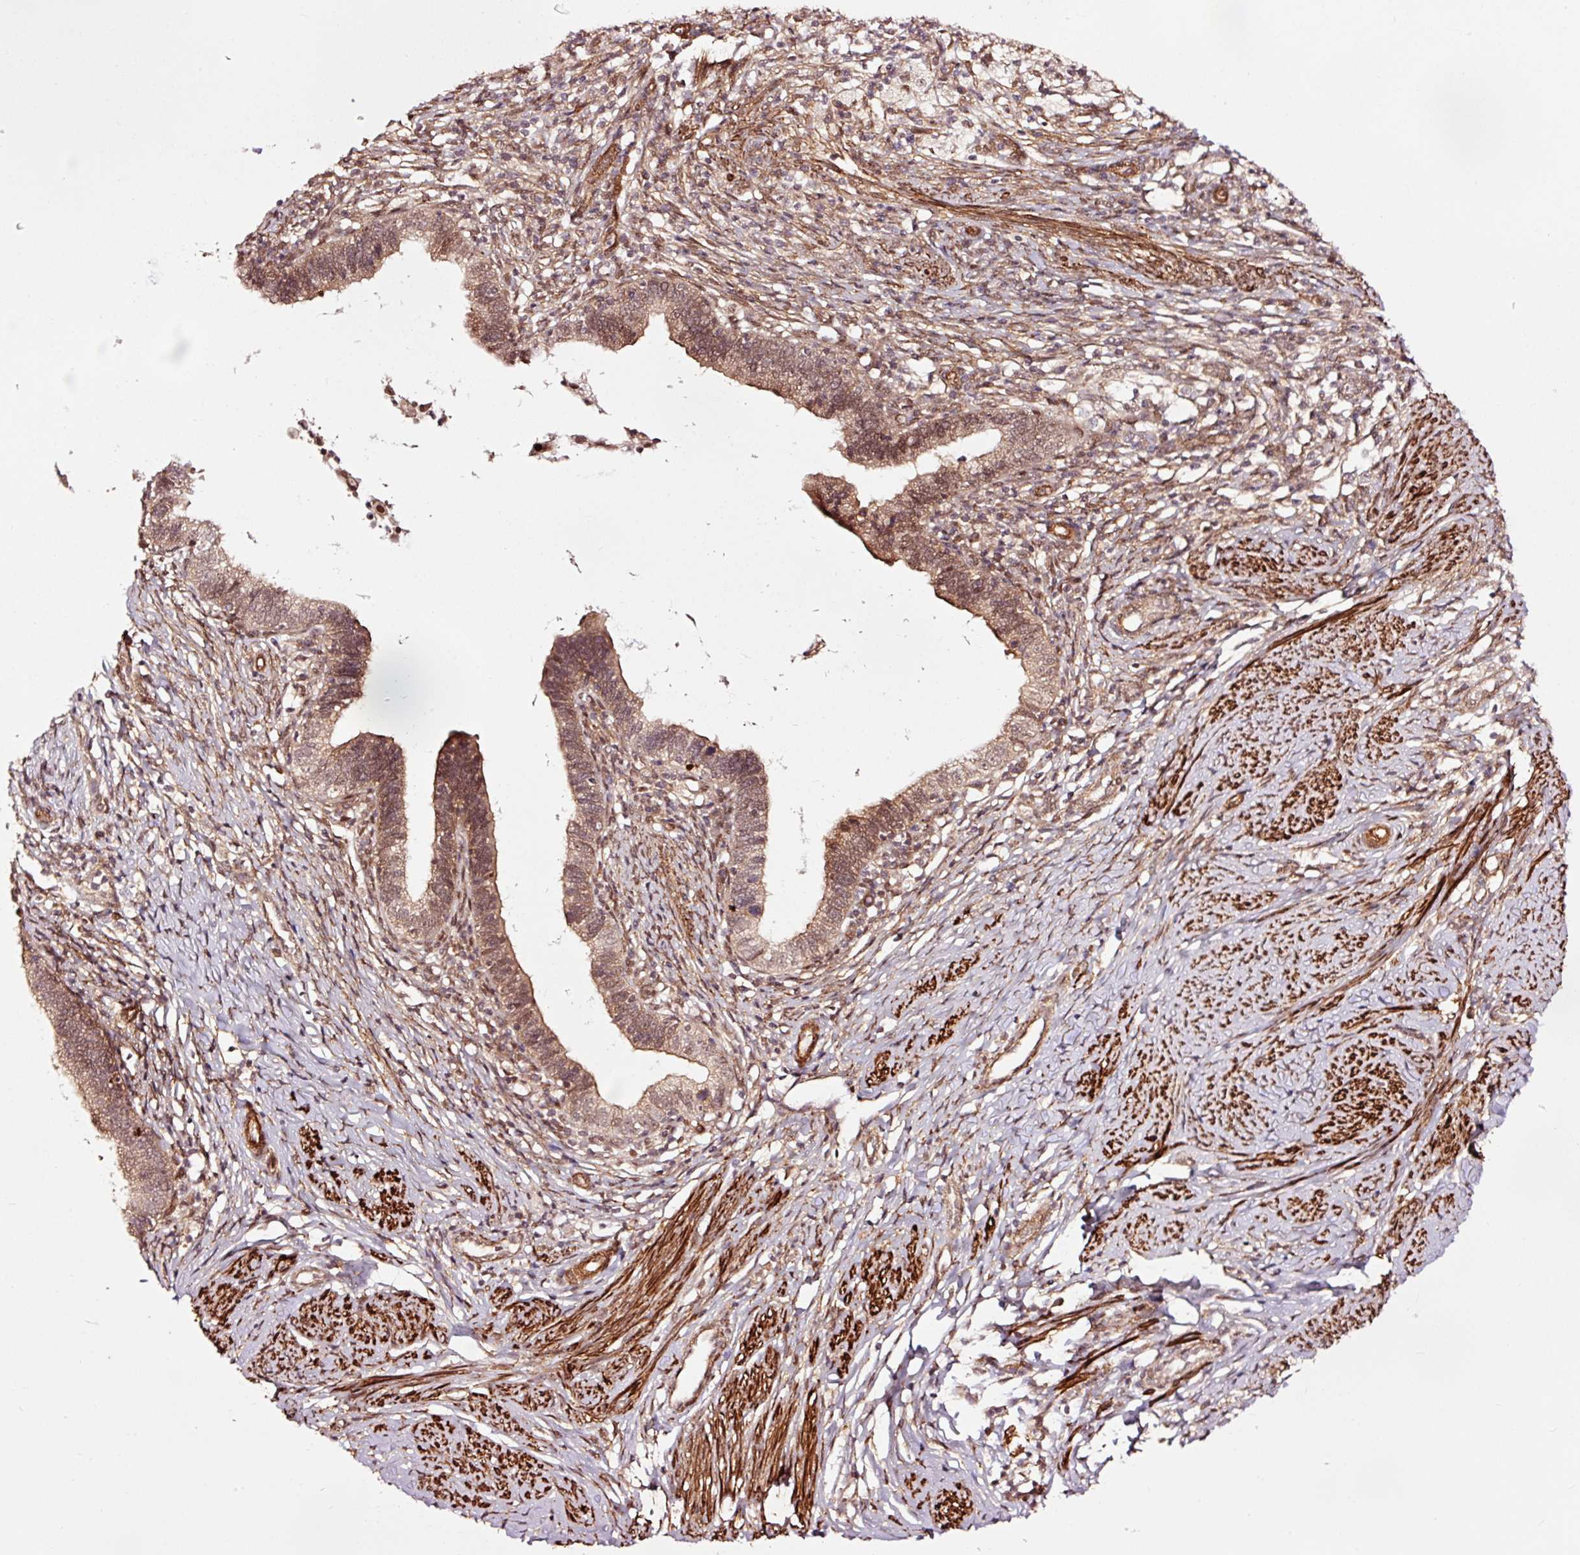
{"staining": {"intensity": "moderate", "quantity": ">75%", "location": "cytoplasmic/membranous,nuclear"}, "tissue": "cervical cancer", "cell_type": "Tumor cells", "image_type": "cancer", "snomed": [{"axis": "morphology", "description": "Adenocarcinoma, NOS"}, {"axis": "topography", "description": "Cervix"}], "caption": "Immunohistochemistry (IHC) (DAB (3,3'-diaminobenzidine)) staining of cervical cancer (adenocarcinoma) demonstrates moderate cytoplasmic/membranous and nuclear protein expression in about >75% of tumor cells. Immunohistochemistry (IHC) stains the protein in brown and the nuclei are stained blue.", "gene": "TPM1", "patient": {"sex": "female", "age": 36}}